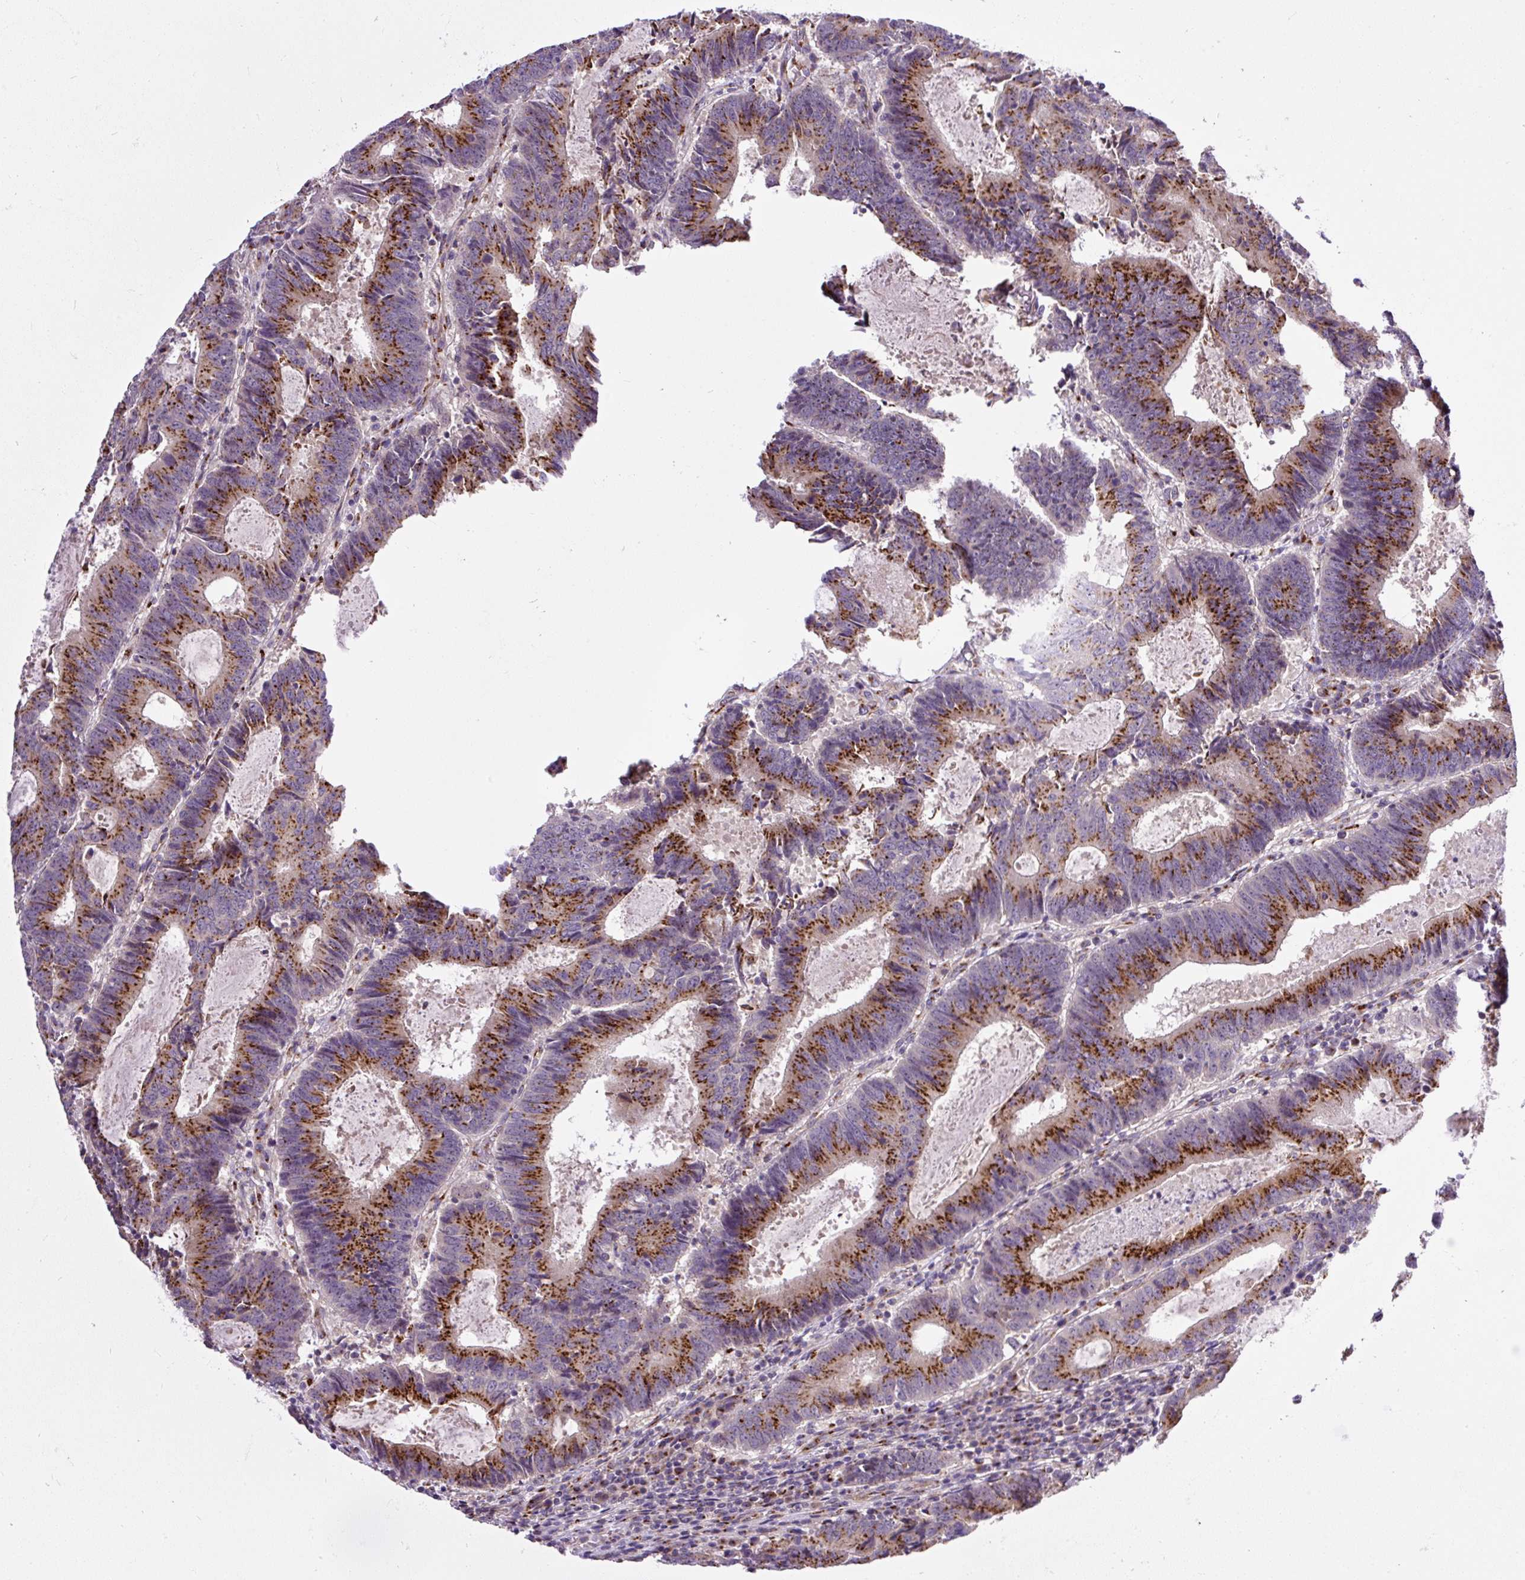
{"staining": {"intensity": "strong", "quantity": ">75%", "location": "cytoplasmic/membranous"}, "tissue": "colorectal cancer", "cell_type": "Tumor cells", "image_type": "cancer", "snomed": [{"axis": "morphology", "description": "Adenocarcinoma, NOS"}, {"axis": "topography", "description": "Colon"}], "caption": "Approximately >75% of tumor cells in human colorectal cancer show strong cytoplasmic/membranous protein positivity as visualized by brown immunohistochemical staining.", "gene": "MSMP", "patient": {"sex": "male", "age": 67}}